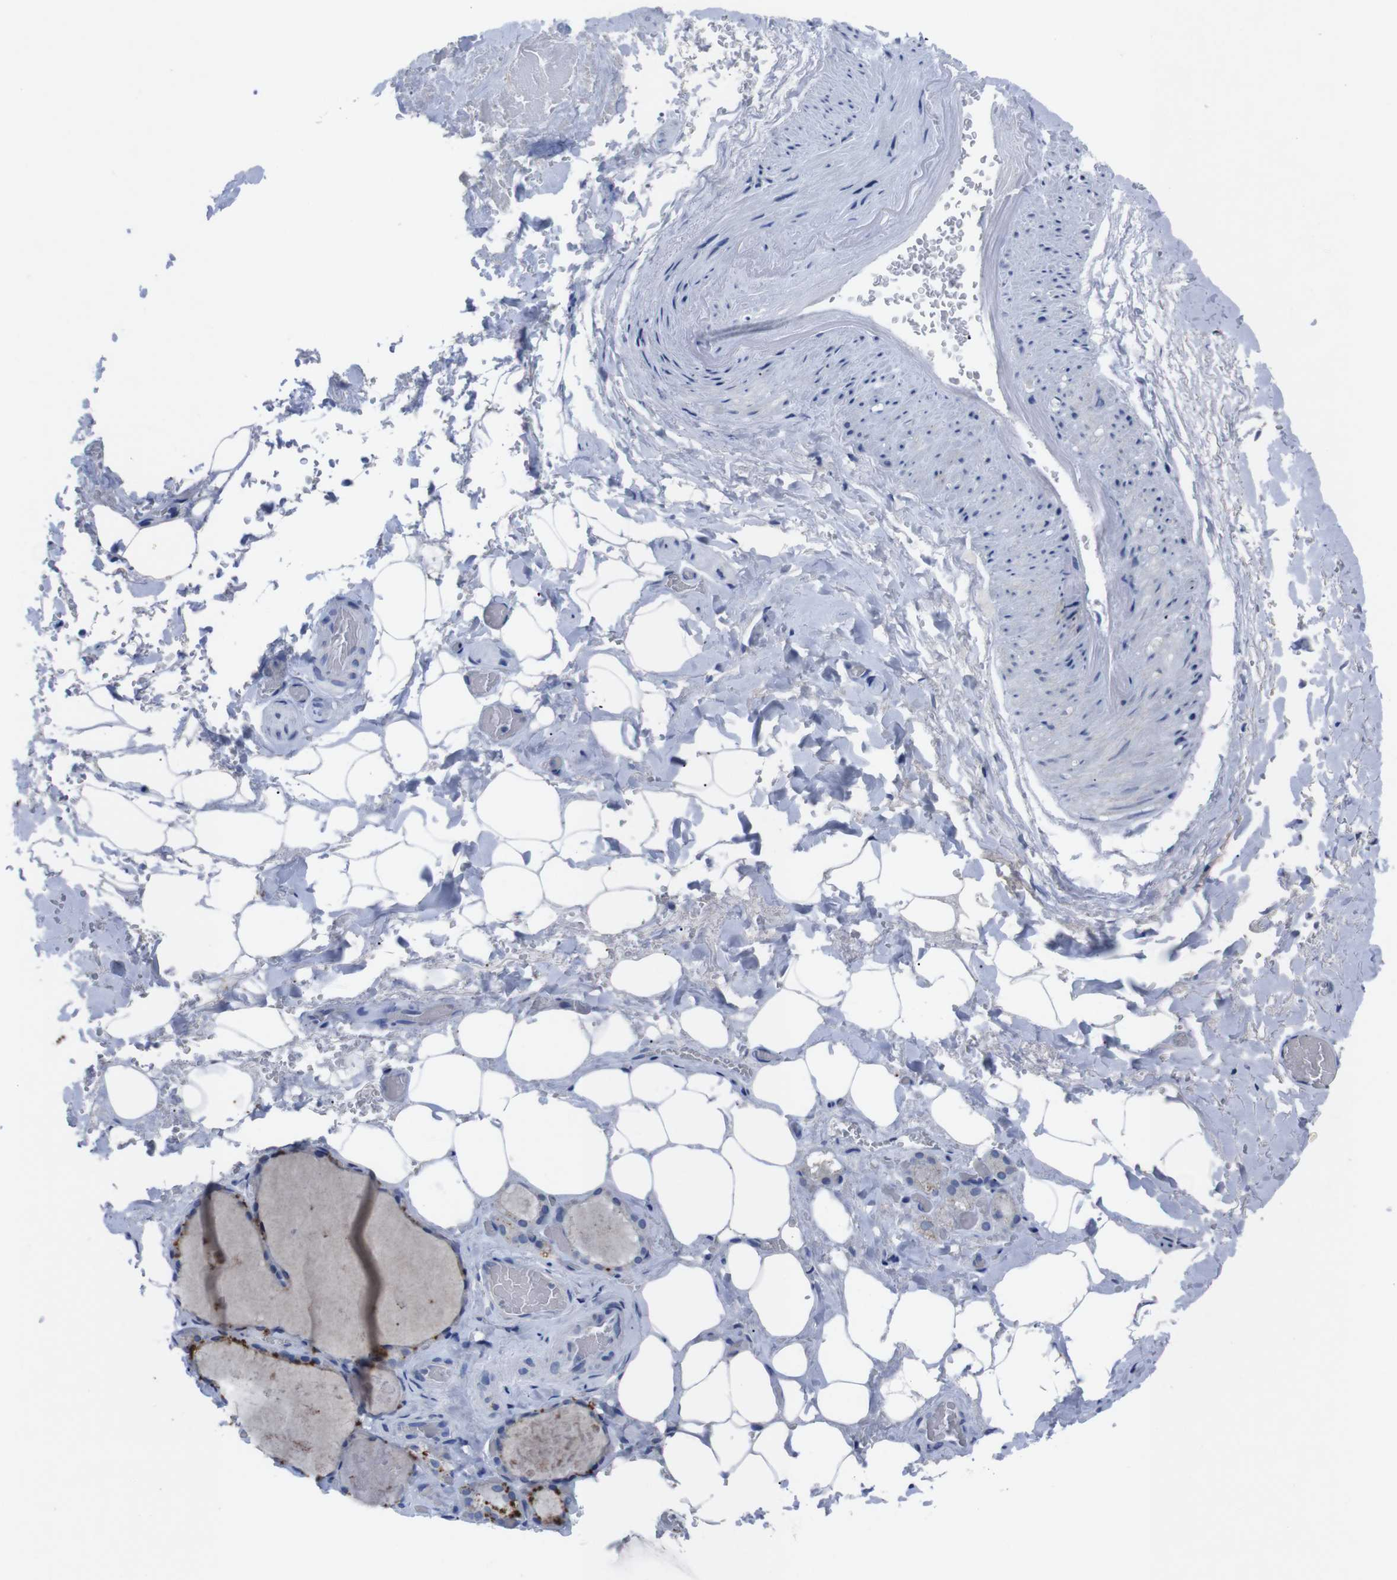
{"staining": {"intensity": "moderate", "quantity": "25%-75%", "location": "cytoplasmic/membranous"}, "tissue": "thyroid gland", "cell_type": "Glandular cells", "image_type": "normal", "snomed": [{"axis": "morphology", "description": "Normal tissue, NOS"}, {"axis": "topography", "description": "Thyroid gland"}], "caption": "Brown immunohistochemical staining in normal thyroid gland demonstrates moderate cytoplasmic/membranous positivity in about 25%-75% of glandular cells.", "gene": "IRF4", "patient": {"sex": "male", "age": 61}}